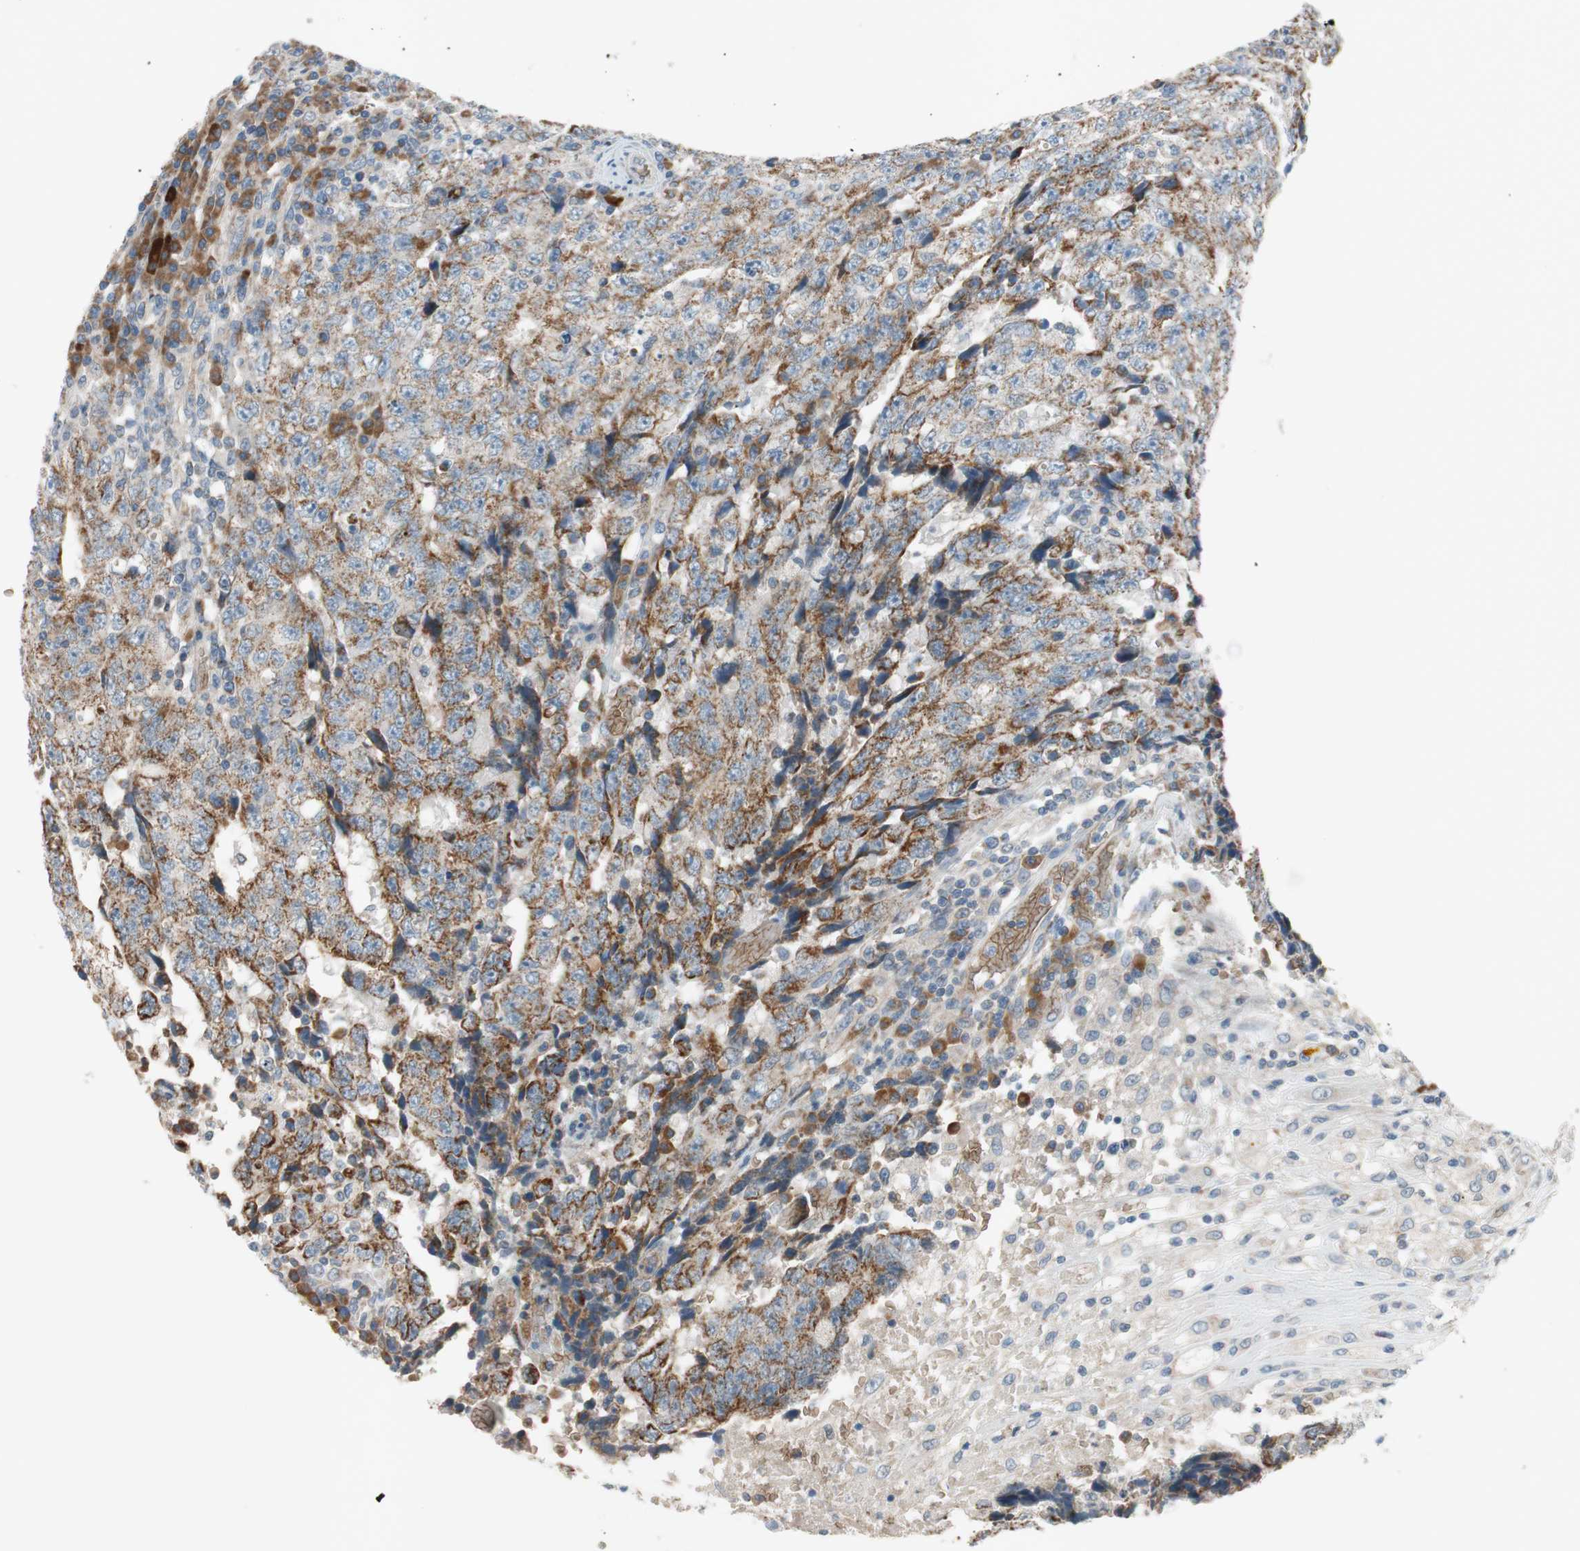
{"staining": {"intensity": "moderate", "quantity": ">75%", "location": "cytoplasmic/membranous"}, "tissue": "testis cancer", "cell_type": "Tumor cells", "image_type": "cancer", "snomed": [{"axis": "morphology", "description": "Necrosis, NOS"}, {"axis": "morphology", "description": "Carcinoma, Embryonal, NOS"}, {"axis": "topography", "description": "Testis"}], "caption": "A photomicrograph showing moderate cytoplasmic/membranous staining in approximately >75% of tumor cells in testis cancer, as visualized by brown immunohistochemical staining.", "gene": "GYPC", "patient": {"sex": "male", "age": 19}}